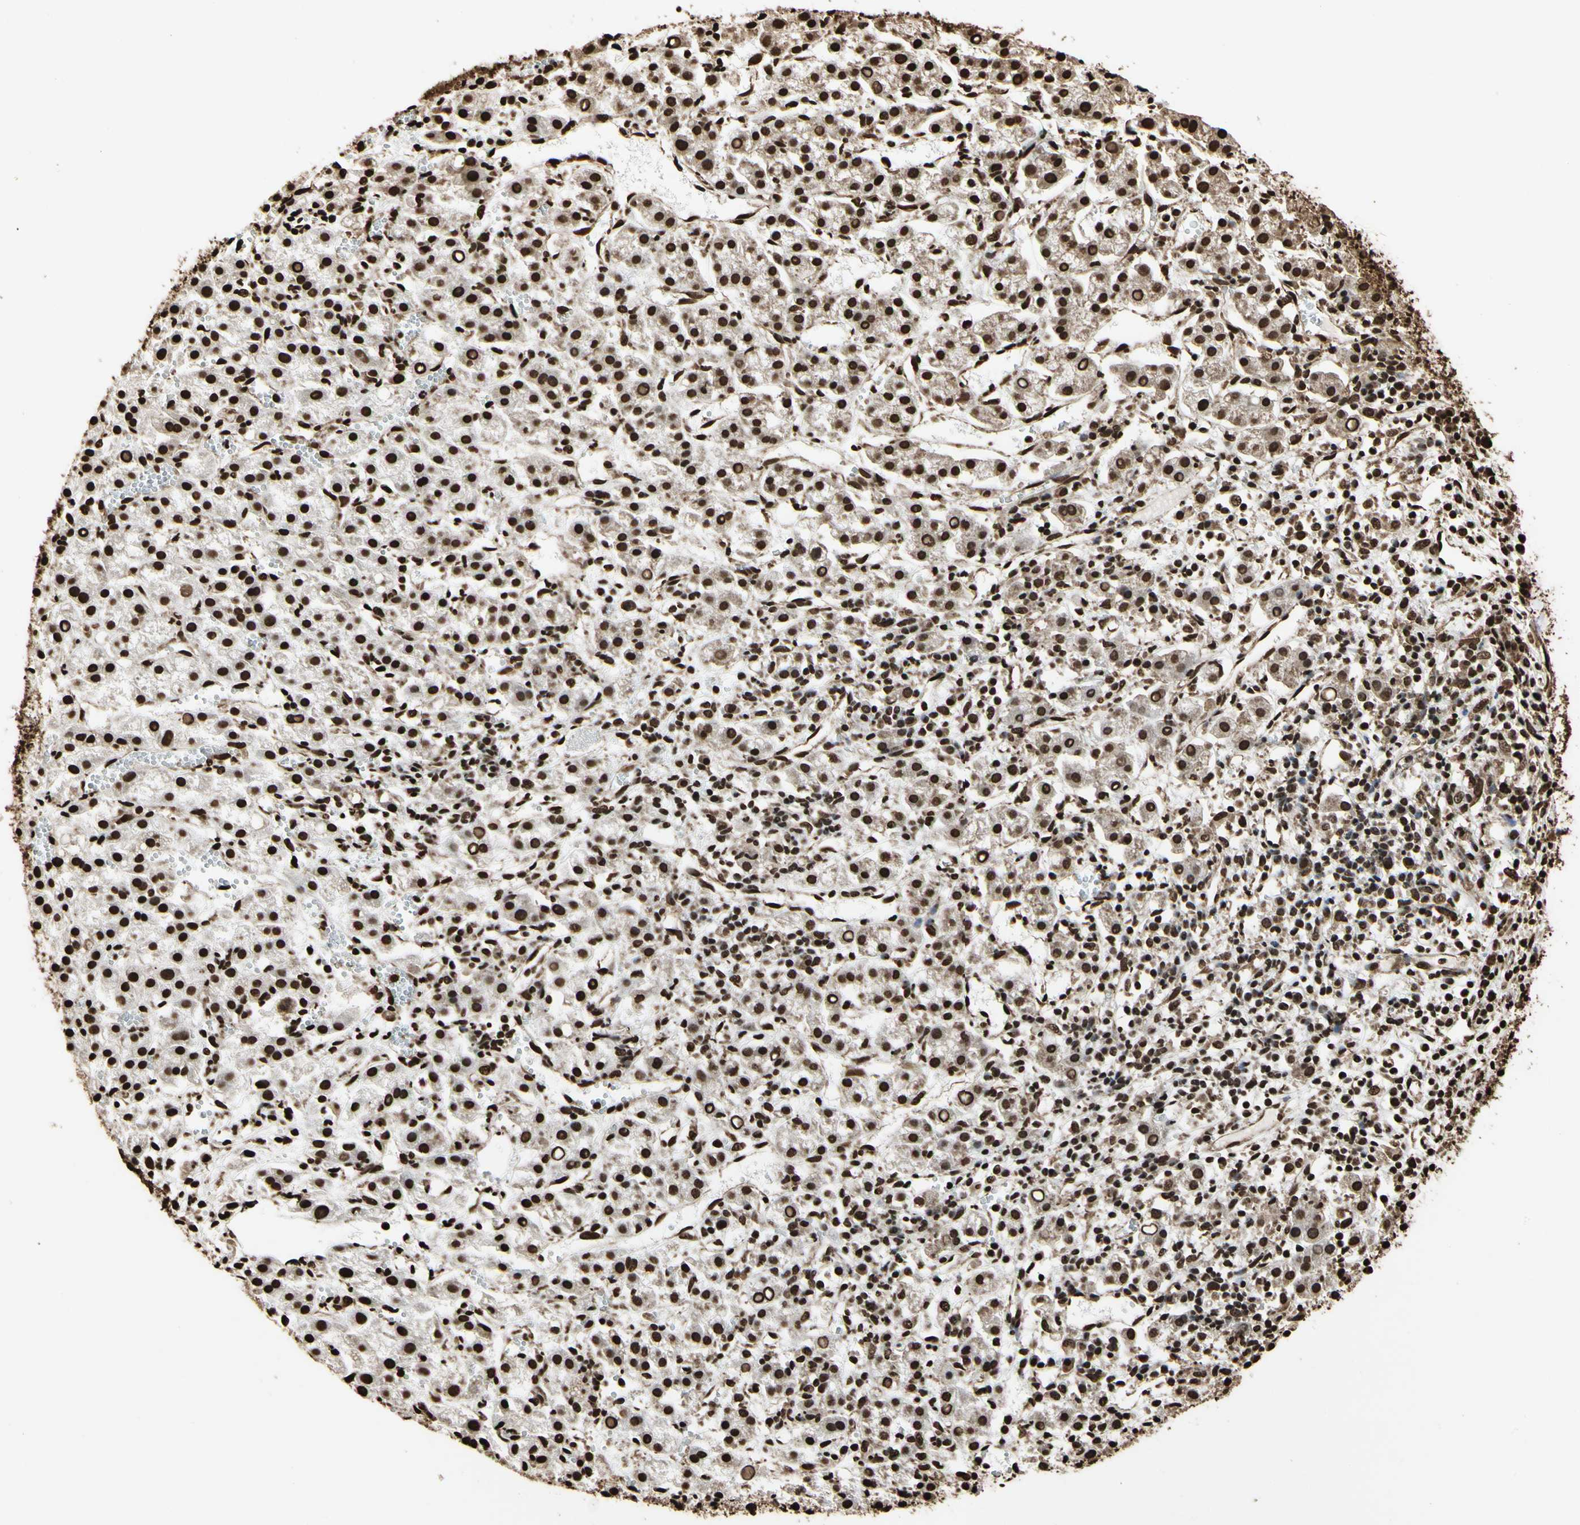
{"staining": {"intensity": "strong", "quantity": ">75%", "location": "cytoplasmic/membranous,nuclear"}, "tissue": "liver cancer", "cell_type": "Tumor cells", "image_type": "cancer", "snomed": [{"axis": "morphology", "description": "Carcinoma, Hepatocellular, NOS"}, {"axis": "topography", "description": "Liver"}], "caption": "Protein staining exhibits strong cytoplasmic/membranous and nuclear staining in approximately >75% of tumor cells in liver hepatocellular carcinoma.", "gene": "HNRNPK", "patient": {"sex": "female", "age": 58}}